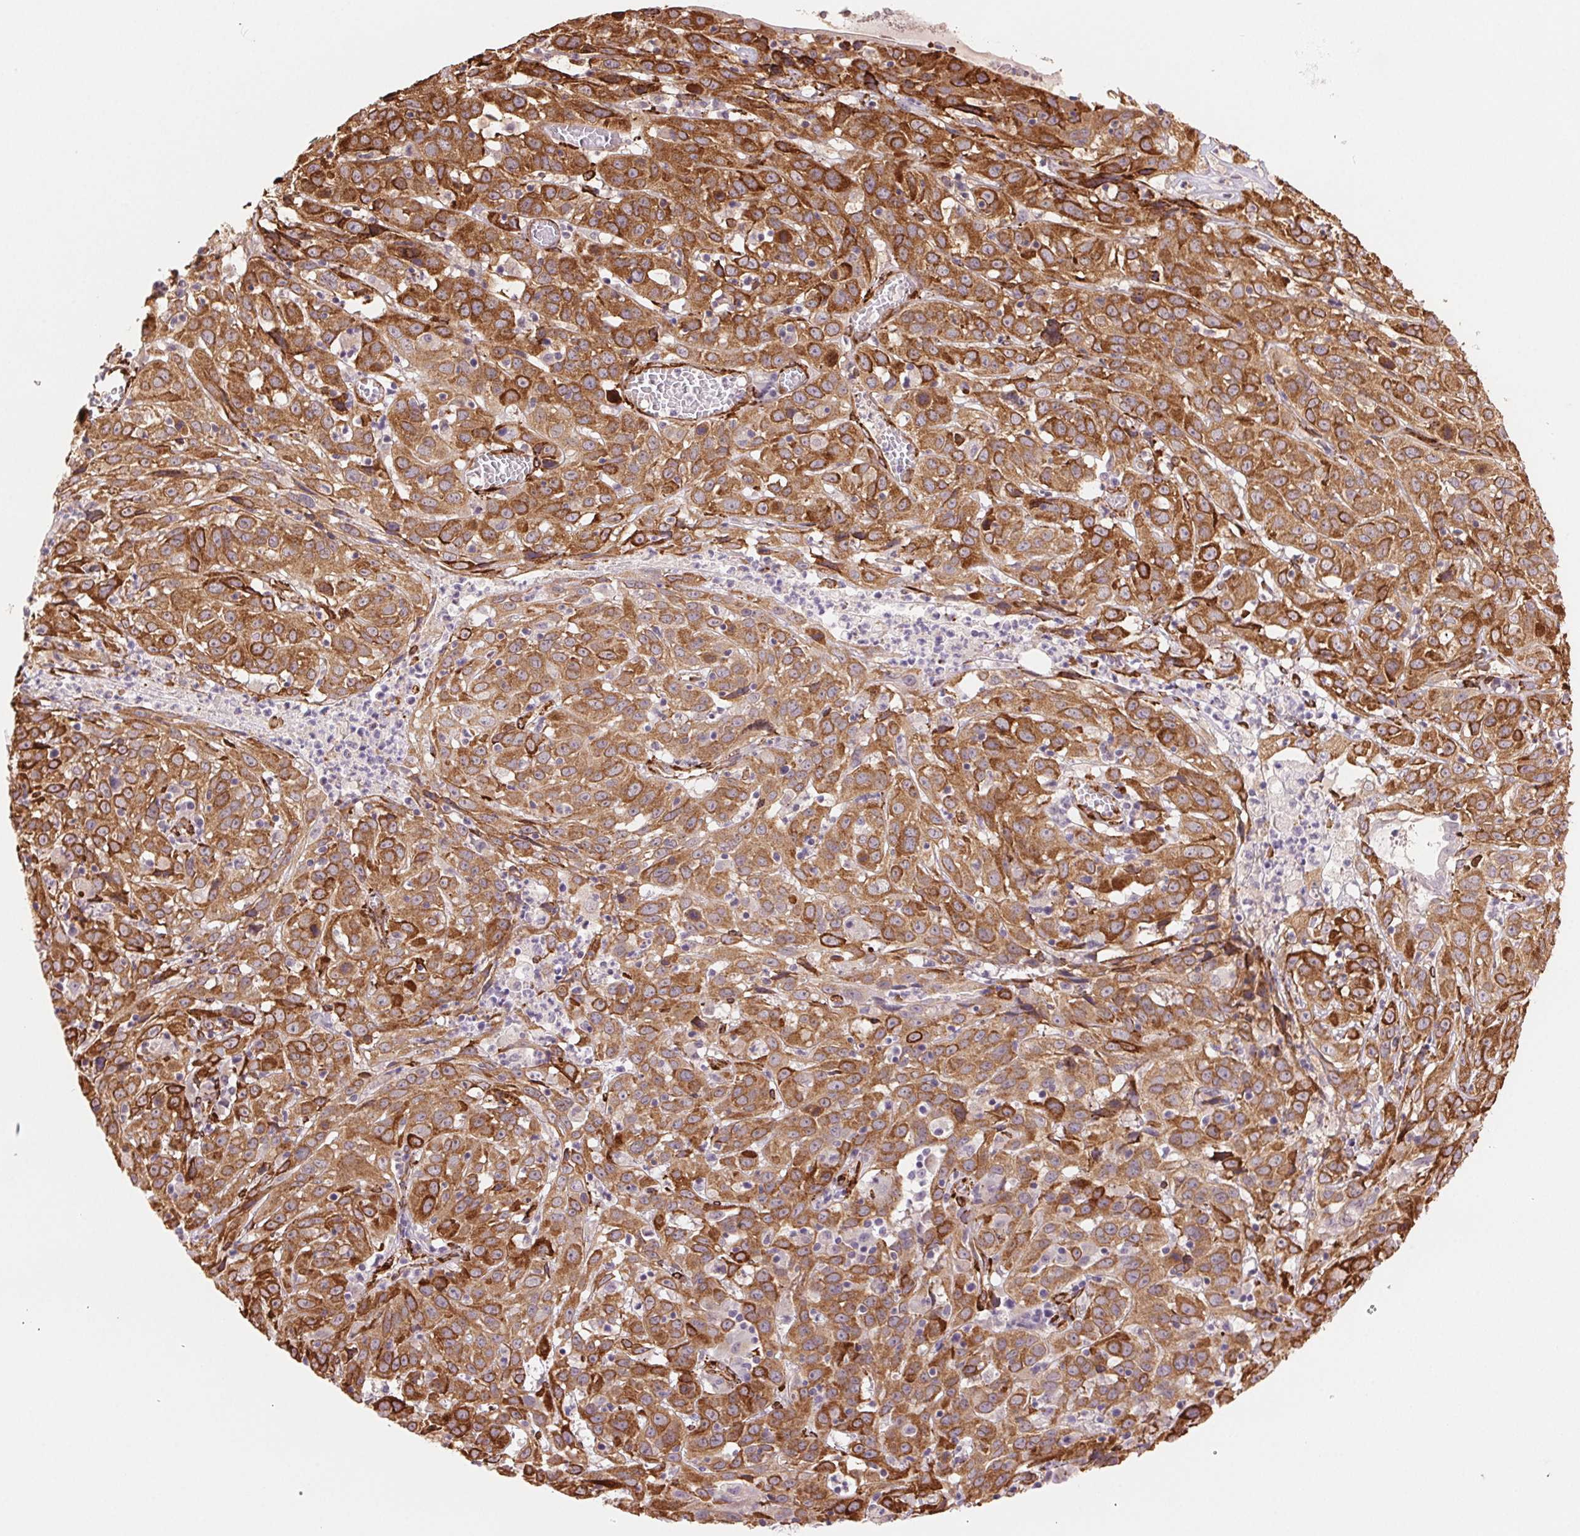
{"staining": {"intensity": "moderate", "quantity": ">75%", "location": "cytoplasmic/membranous"}, "tissue": "cervical cancer", "cell_type": "Tumor cells", "image_type": "cancer", "snomed": [{"axis": "morphology", "description": "Squamous cell carcinoma, NOS"}, {"axis": "topography", "description": "Cervix"}], "caption": "A micrograph of cervical cancer (squamous cell carcinoma) stained for a protein demonstrates moderate cytoplasmic/membranous brown staining in tumor cells.", "gene": "FKBP10", "patient": {"sex": "female", "age": 32}}